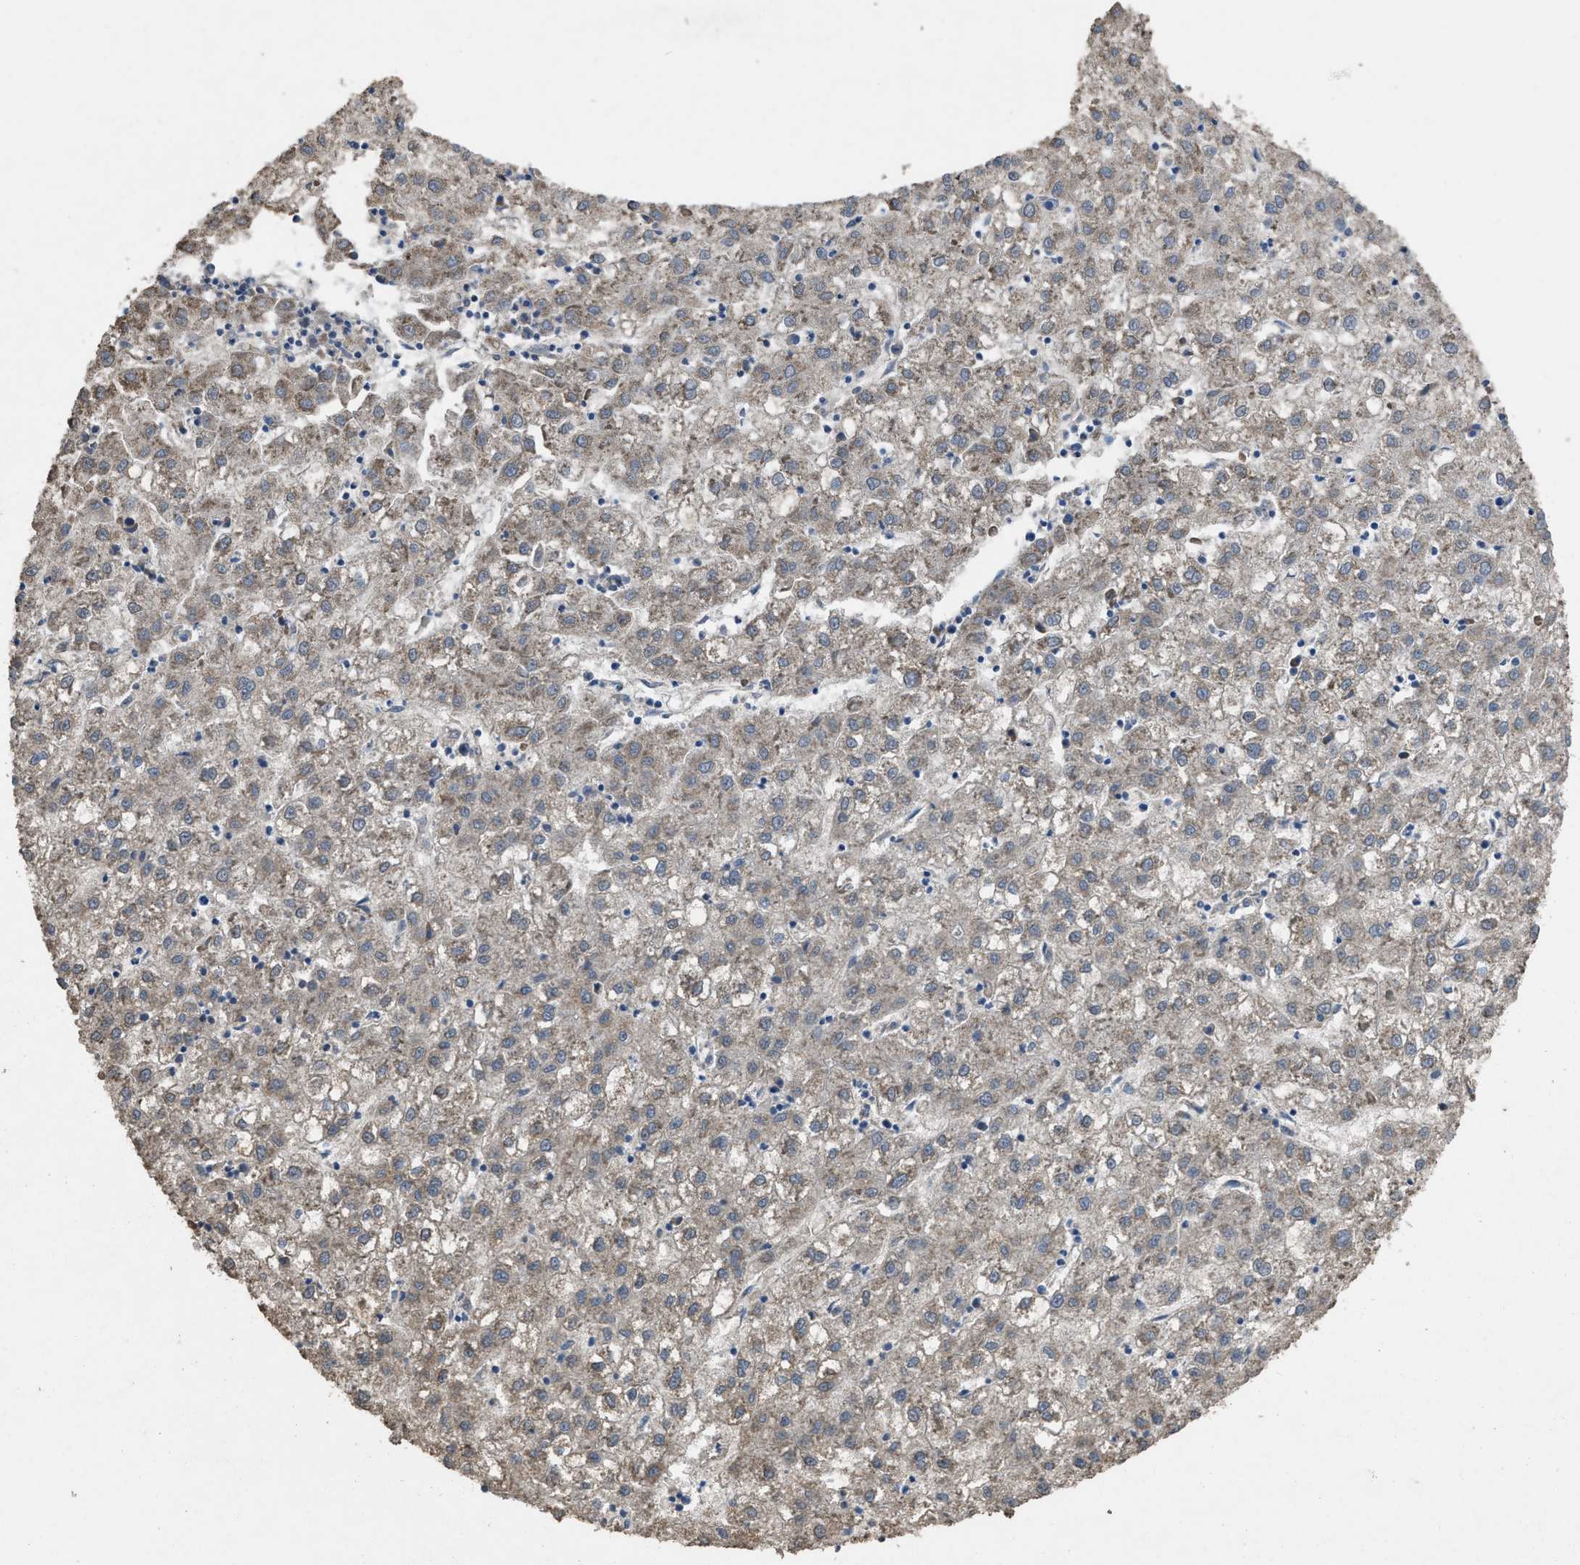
{"staining": {"intensity": "weak", "quantity": "<25%", "location": "cytoplasmic/membranous"}, "tissue": "liver cancer", "cell_type": "Tumor cells", "image_type": "cancer", "snomed": [{"axis": "morphology", "description": "Carcinoma, Hepatocellular, NOS"}, {"axis": "topography", "description": "Liver"}], "caption": "Tumor cells are negative for protein expression in human hepatocellular carcinoma (liver).", "gene": "ARL6", "patient": {"sex": "male", "age": 72}}